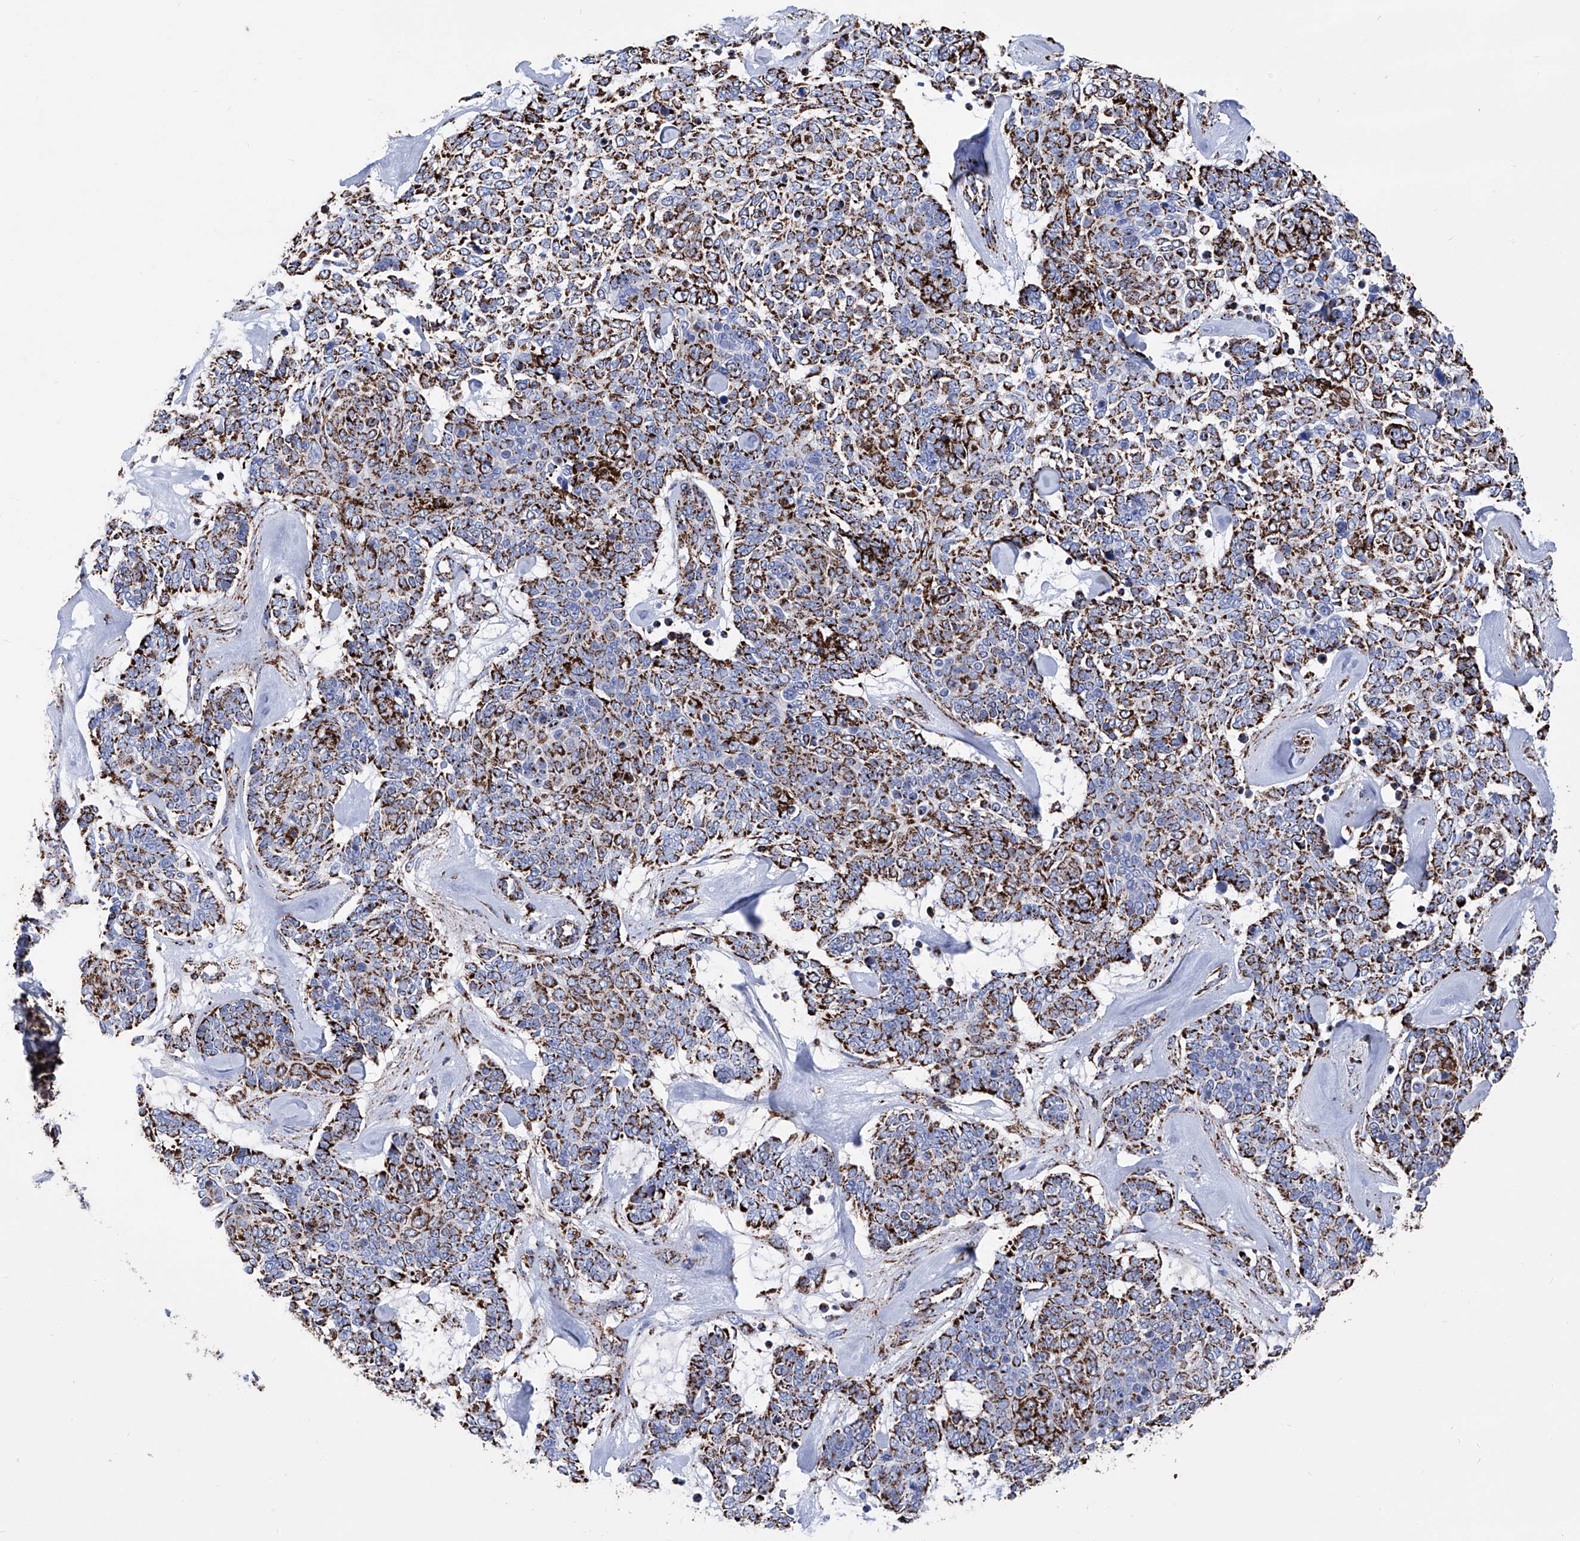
{"staining": {"intensity": "strong", "quantity": "25%-75%", "location": "cytoplasmic/membranous"}, "tissue": "skin cancer", "cell_type": "Tumor cells", "image_type": "cancer", "snomed": [{"axis": "morphology", "description": "Basal cell carcinoma"}, {"axis": "topography", "description": "Skin"}], "caption": "Strong cytoplasmic/membranous positivity for a protein is appreciated in approximately 25%-75% of tumor cells of skin cancer (basal cell carcinoma) using immunohistochemistry (IHC).", "gene": "ATP5PF", "patient": {"sex": "female", "age": 81}}